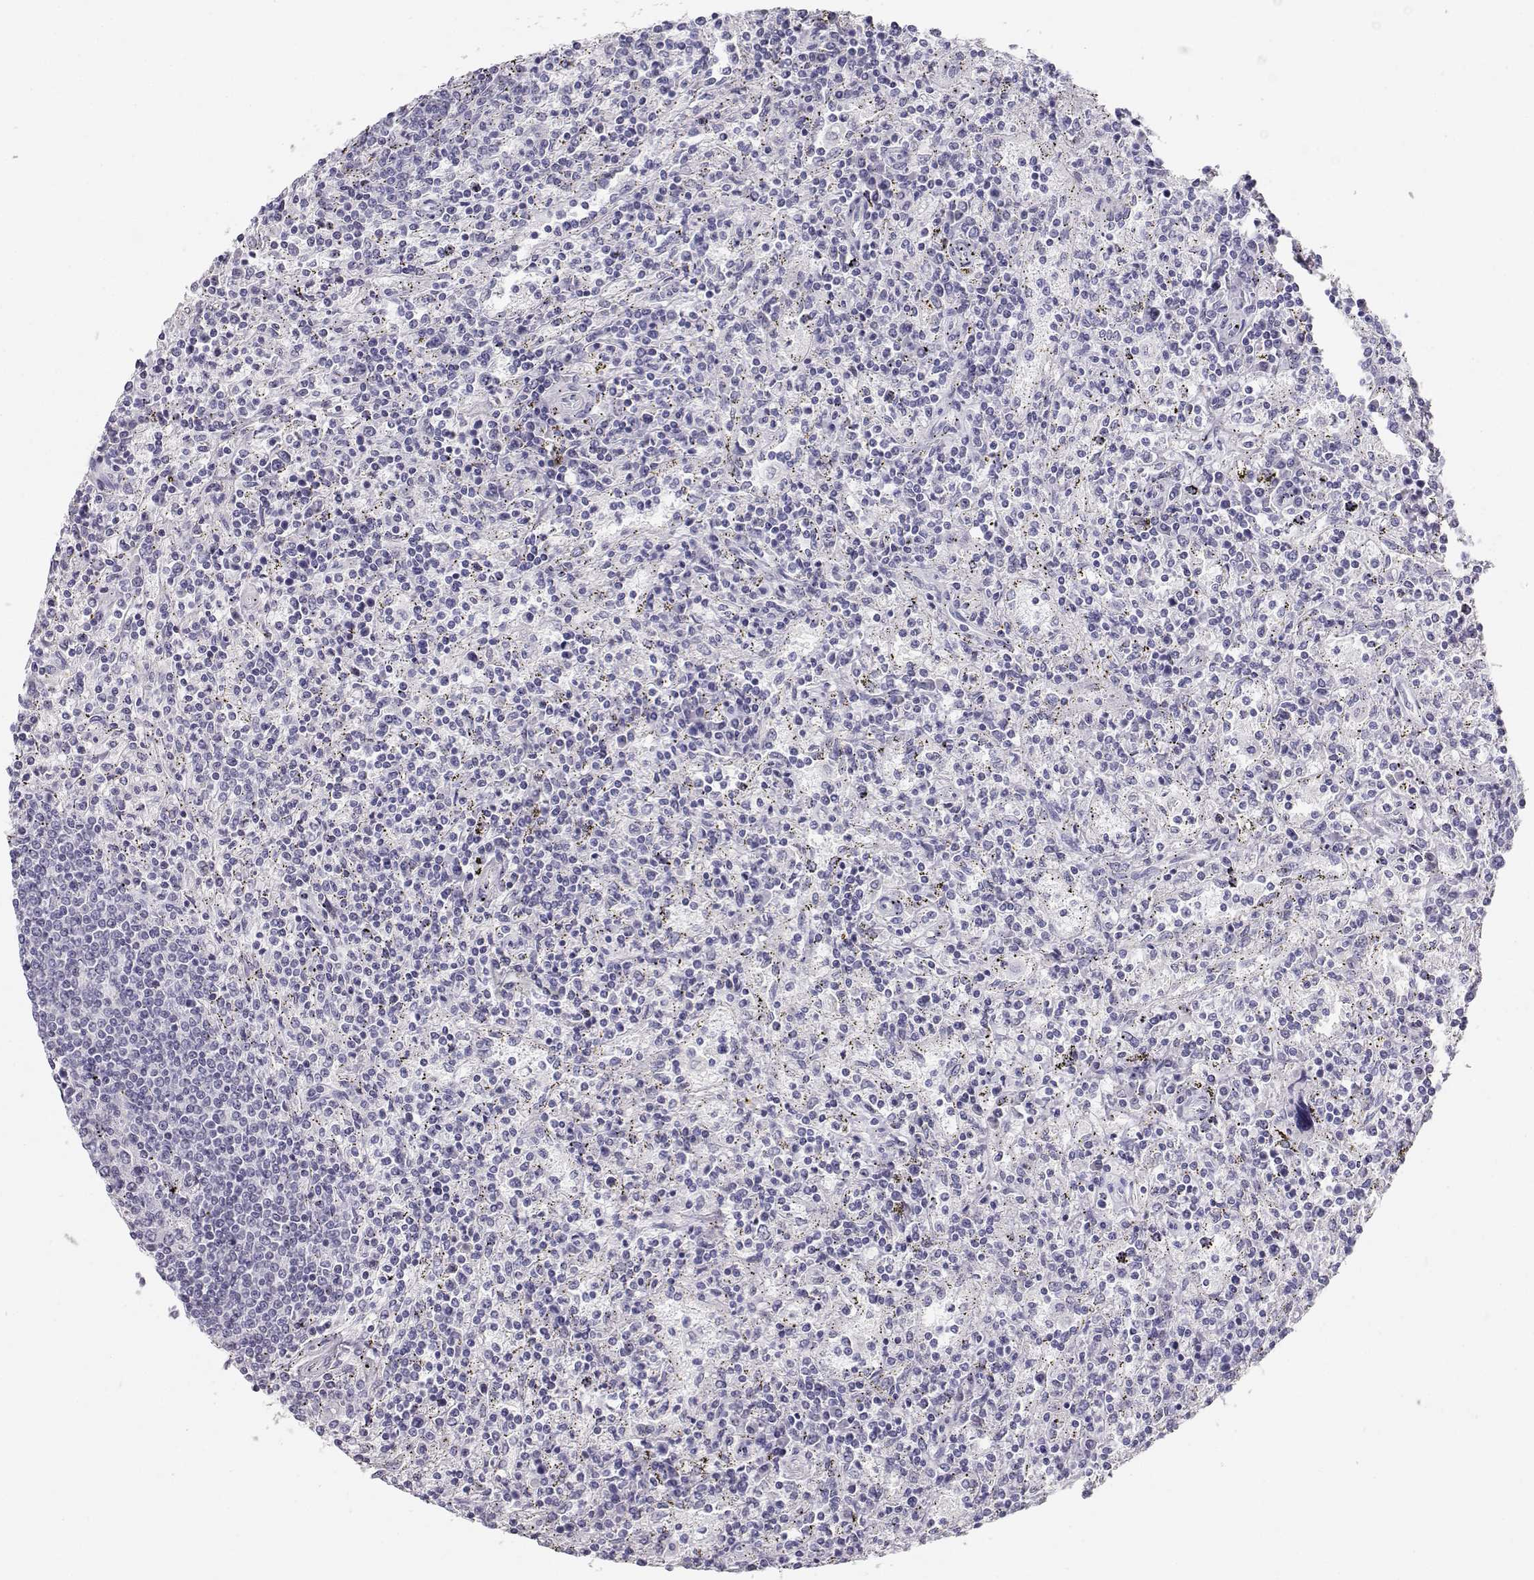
{"staining": {"intensity": "negative", "quantity": "none", "location": "none"}, "tissue": "lymphoma", "cell_type": "Tumor cells", "image_type": "cancer", "snomed": [{"axis": "morphology", "description": "Malignant lymphoma, non-Hodgkin's type, Low grade"}, {"axis": "topography", "description": "Spleen"}], "caption": "A photomicrograph of human low-grade malignant lymphoma, non-Hodgkin's type is negative for staining in tumor cells. (DAB (3,3'-diaminobenzidine) immunohistochemistry, high magnification).", "gene": "MAGEC1", "patient": {"sex": "male", "age": 62}}